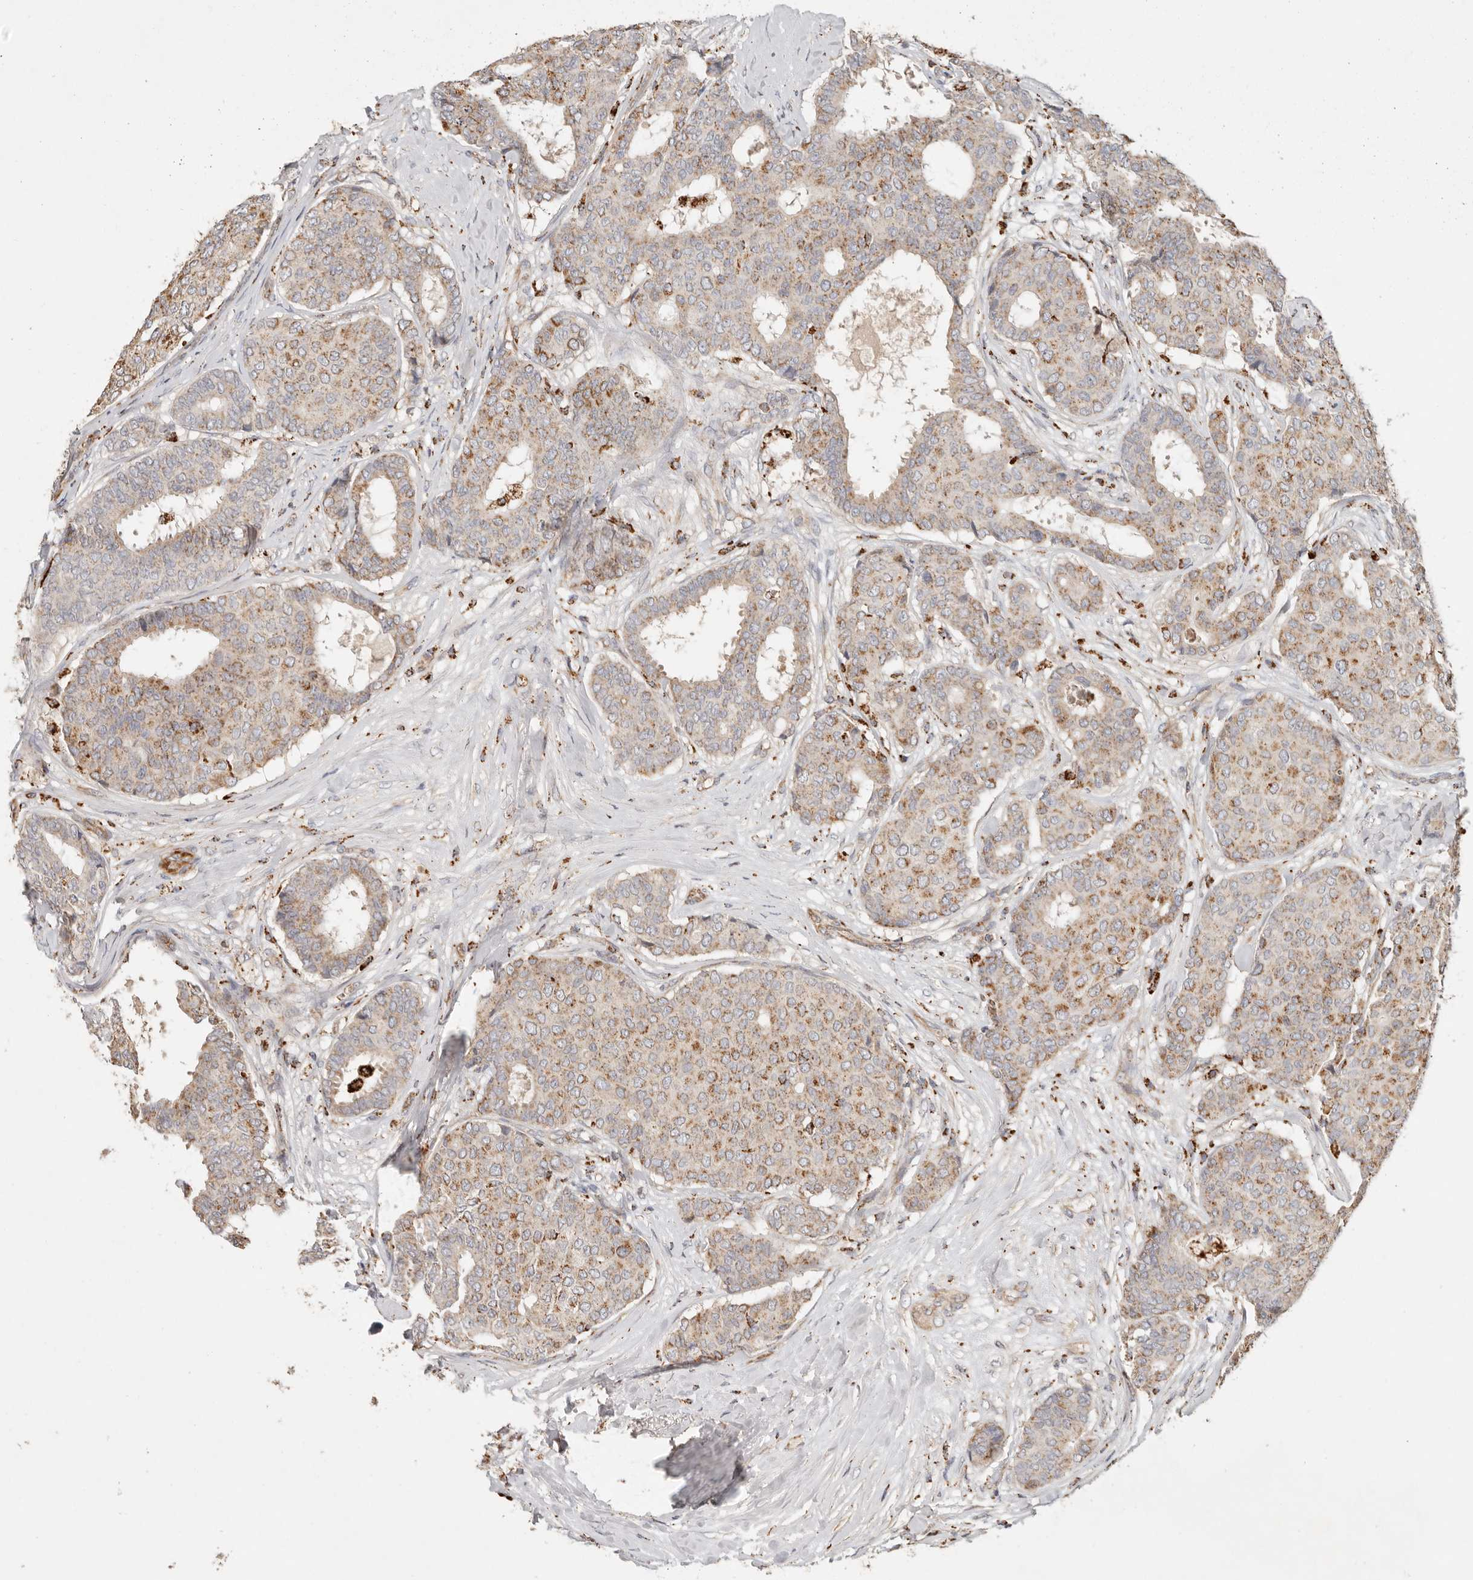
{"staining": {"intensity": "strong", "quantity": "25%-75%", "location": "cytoplasmic/membranous"}, "tissue": "breast cancer", "cell_type": "Tumor cells", "image_type": "cancer", "snomed": [{"axis": "morphology", "description": "Duct carcinoma"}, {"axis": "topography", "description": "Breast"}], "caption": "A brown stain highlights strong cytoplasmic/membranous positivity of a protein in human breast cancer (invasive ductal carcinoma) tumor cells.", "gene": "ARHGEF10L", "patient": {"sex": "female", "age": 75}}